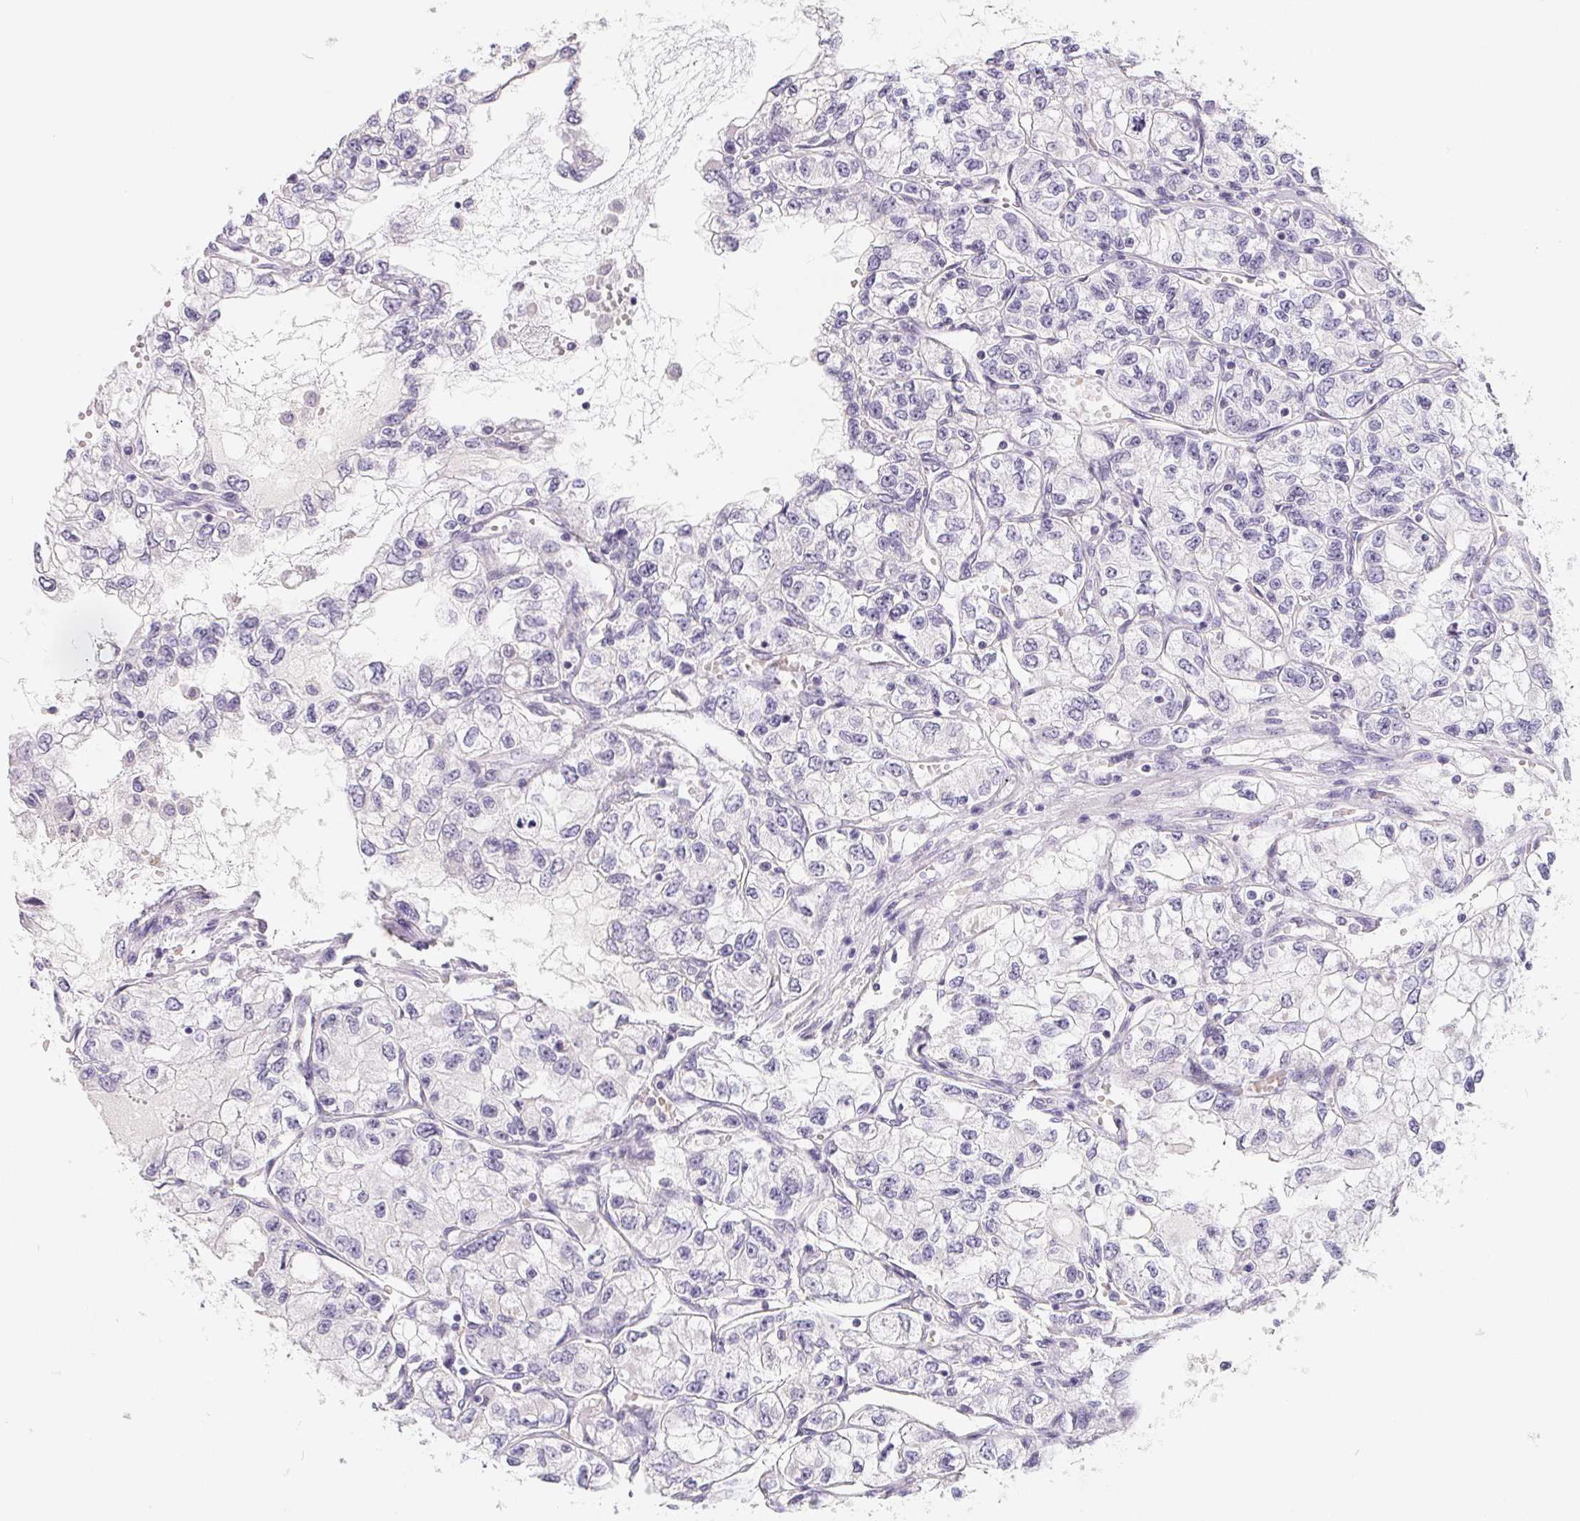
{"staining": {"intensity": "negative", "quantity": "none", "location": "none"}, "tissue": "renal cancer", "cell_type": "Tumor cells", "image_type": "cancer", "snomed": [{"axis": "morphology", "description": "Adenocarcinoma, NOS"}, {"axis": "topography", "description": "Kidney"}], "caption": "This is an IHC histopathology image of renal adenocarcinoma. There is no positivity in tumor cells.", "gene": "FDX1", "patient": {"sex": "female", "age": 59}}